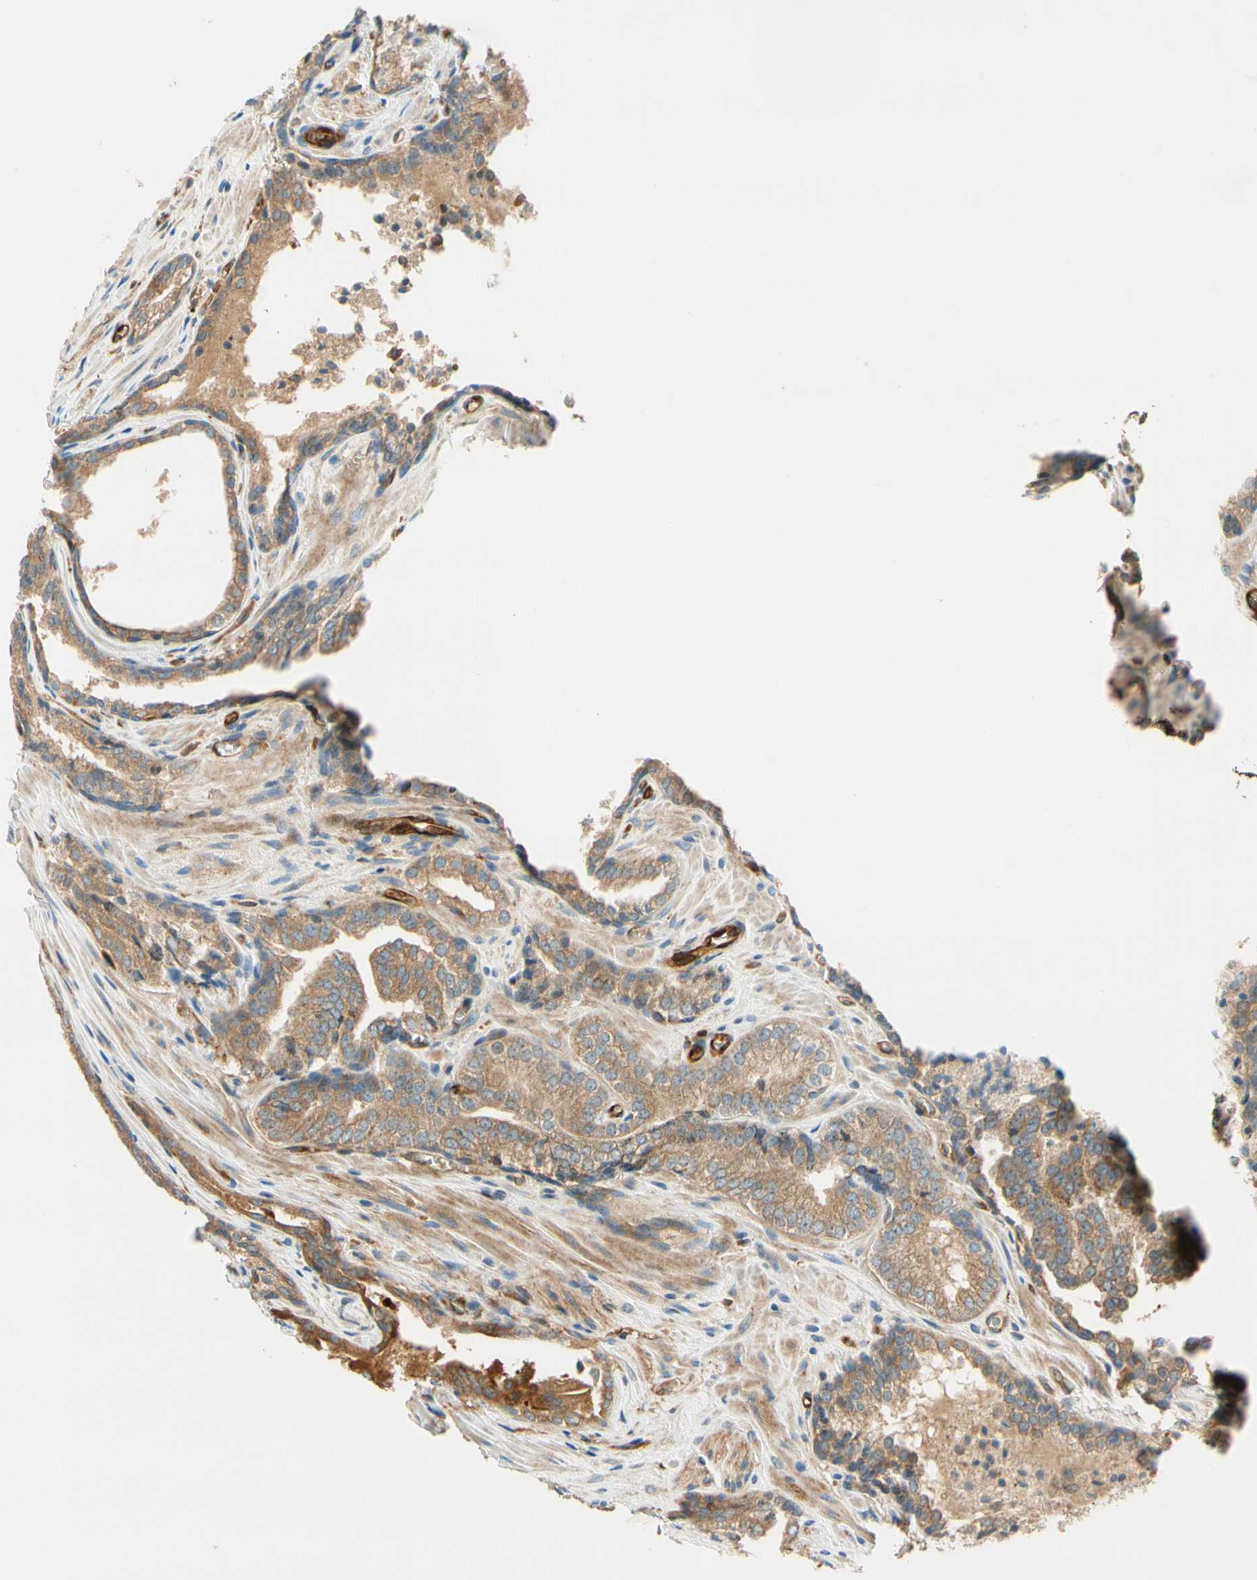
{"staining": {"intensity": "moderate", "quantity": ">75%", "location": "cytoplasmic/membranous"}, "tissue": "prostate cancer", "cell_type": "Tumor cells", "image_type": "cancer", "snomed": [{"axis": "morphology", "description": "Adenocarcinoma, Low grade"}, {"axis": "topography", "description": "Prostate"}], "caption": "Immunohistochemical staining of human prostate low-grade adenocarcinoma displays moderate cytoplasmic/membranous protein positivity in about >75% of tumor cells.", "gene": "PARP14", "patient": {"sex": "male", "age": 60}}